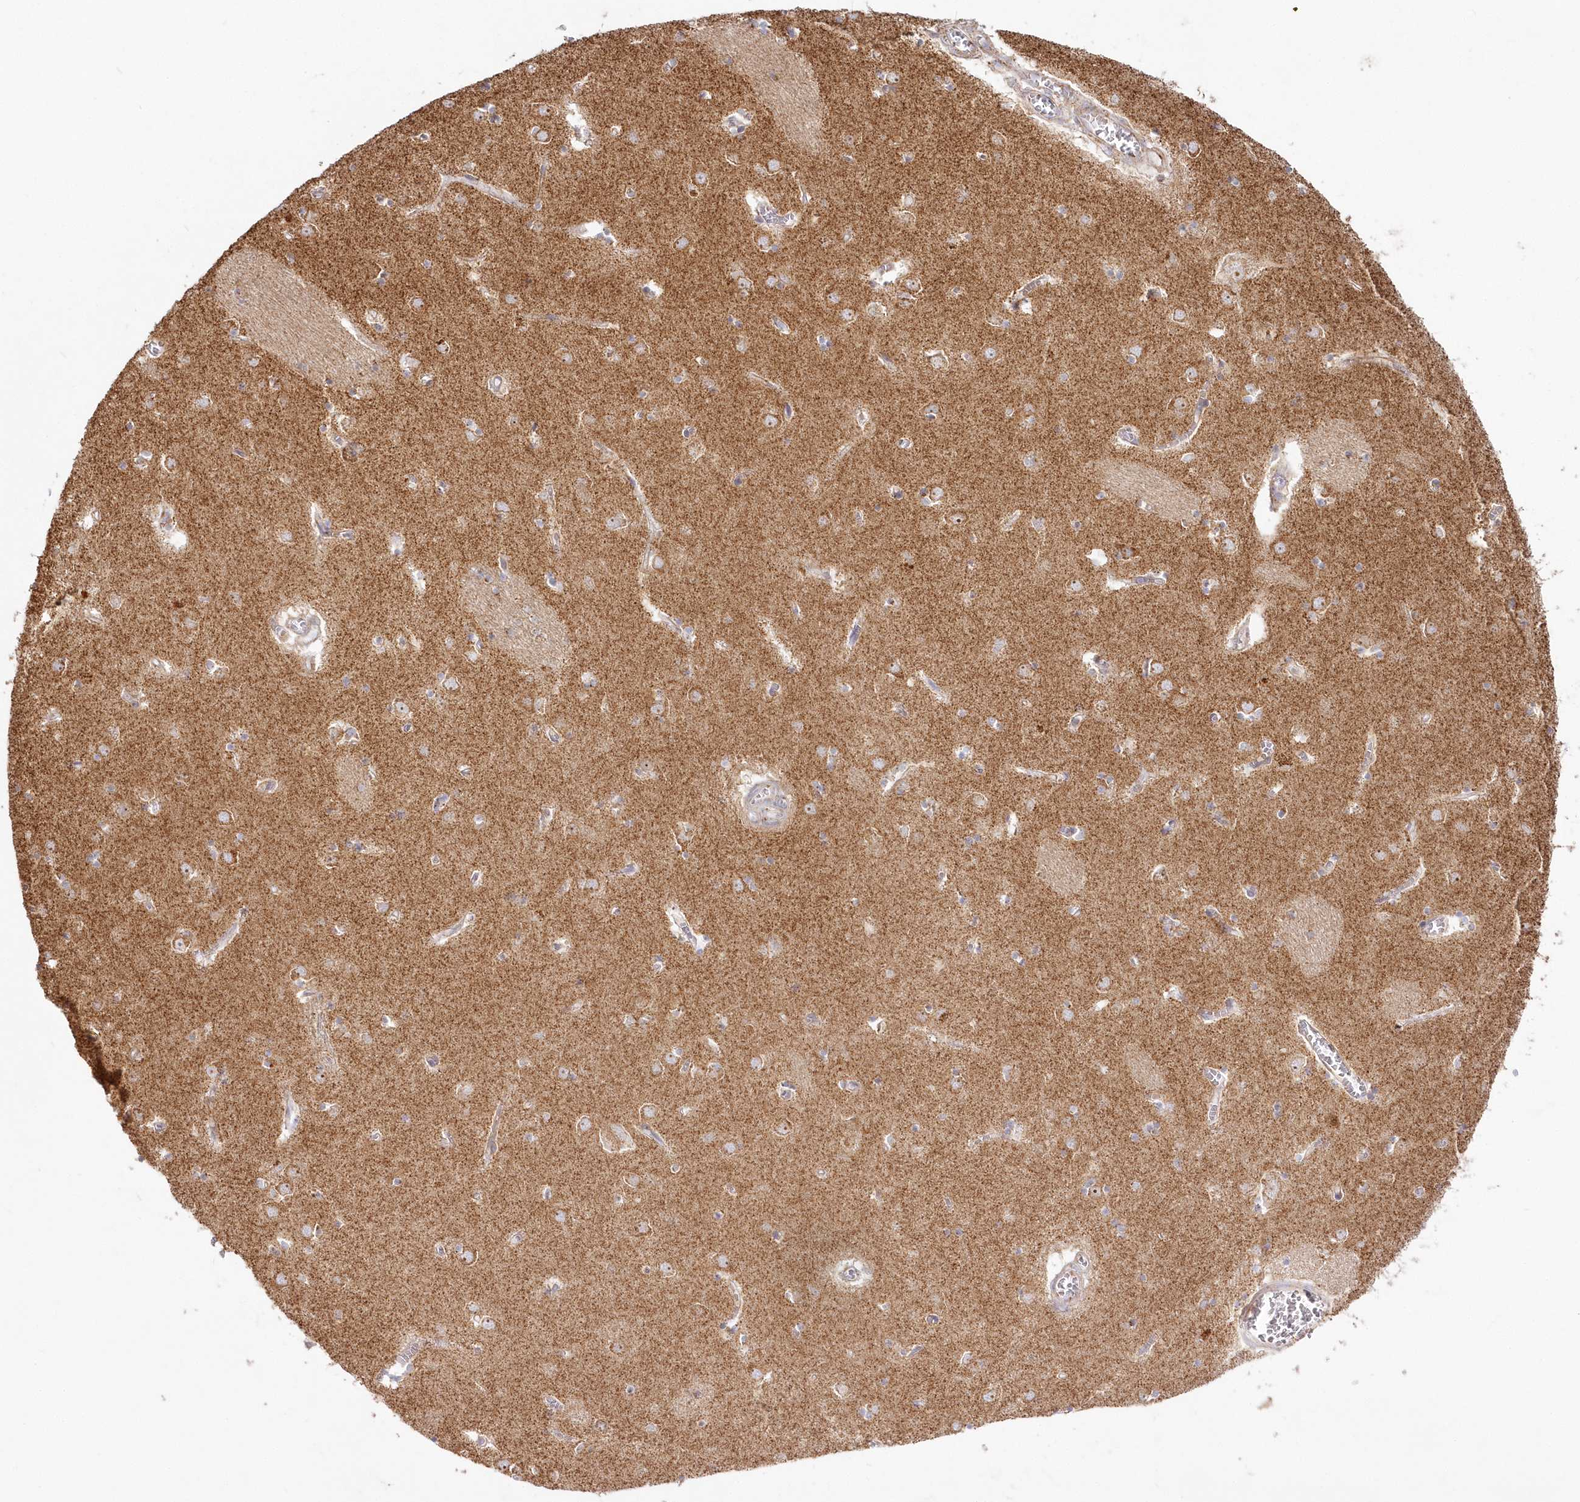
{"staining": {"intensity": "moderate", "quantity": "25%-75%", "location": "cytoplasmic/membranous"}, "tissue": "caudate", "cell_type": "Glial cells", "image_type": "normal", "snomed": [{"axis": "morphology", "description": "Normal tissue, NOS"}, {"axis": "topography", "description": "Lateral ventricle wall"}], "caption": "The immunohistochemical stain highlights moderate cytoplasmic/membranous staining in glial cells of unremarkable caudate.", "gene": "DNA2", "patient": {"sex": "male", "age": 70}}